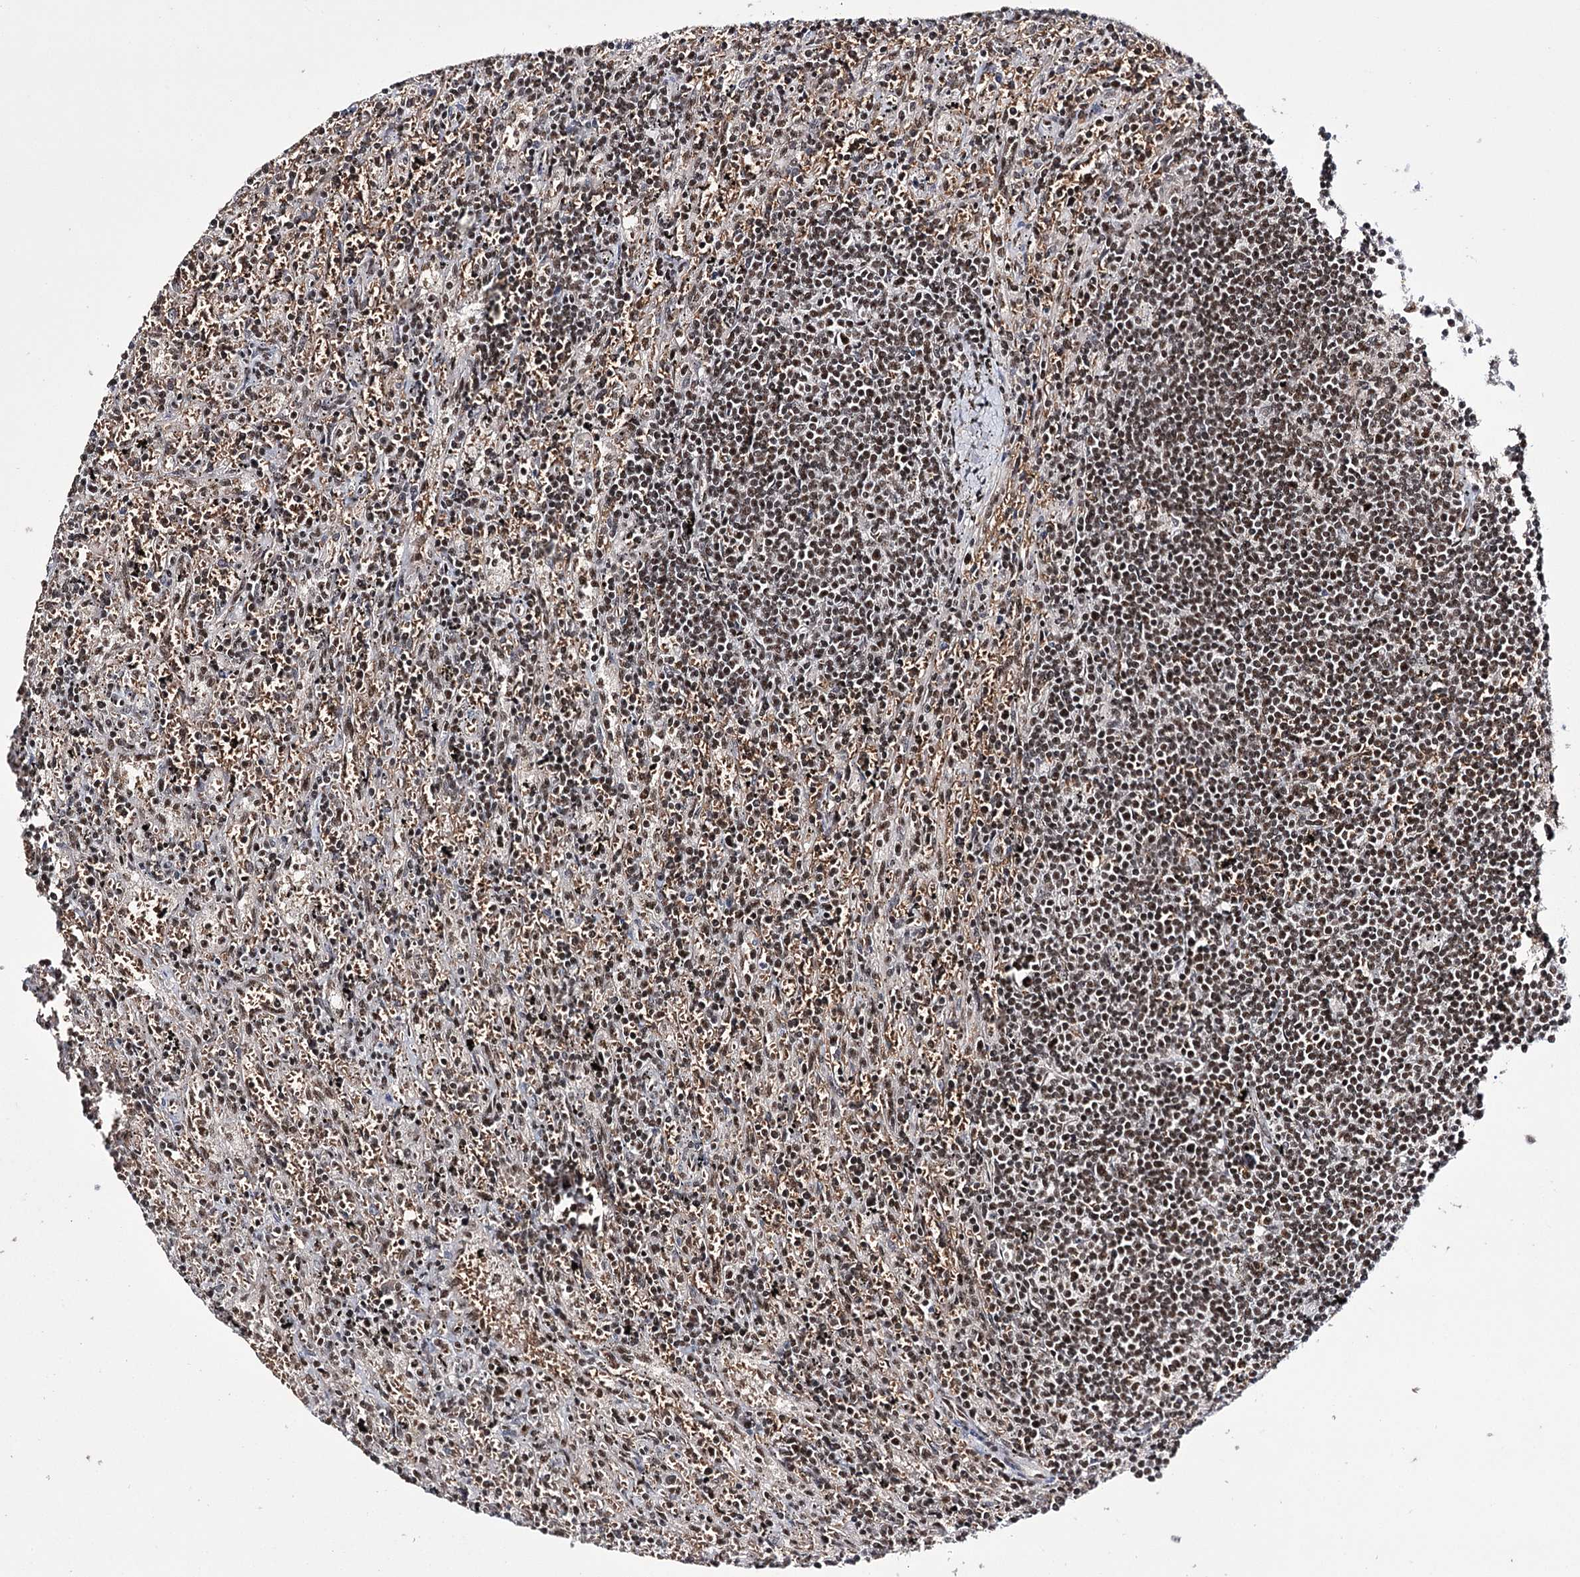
{"staining": {"intensity": "moderate", "quantity": ">75%", "location": "nuclear"}, "tissue": "lymphoma", "cell_type": "Tumor cells", "image_type": "cancer", "snomed": [{"axis": "morphology", "description": "Malignant lymphoma, non-Hodgkin's type, Low grade"}, {"axis": "topography", "description": "Spleen"}], "caption": "Protein analysis of low-grade malignant lymphoma, non-Hodgkin's type tissue demonstrates moderate nuclear staining in about >75% of tumor cells.", "gene": "PRPF40A", "patient": {"sex": "male", "age": 76}}